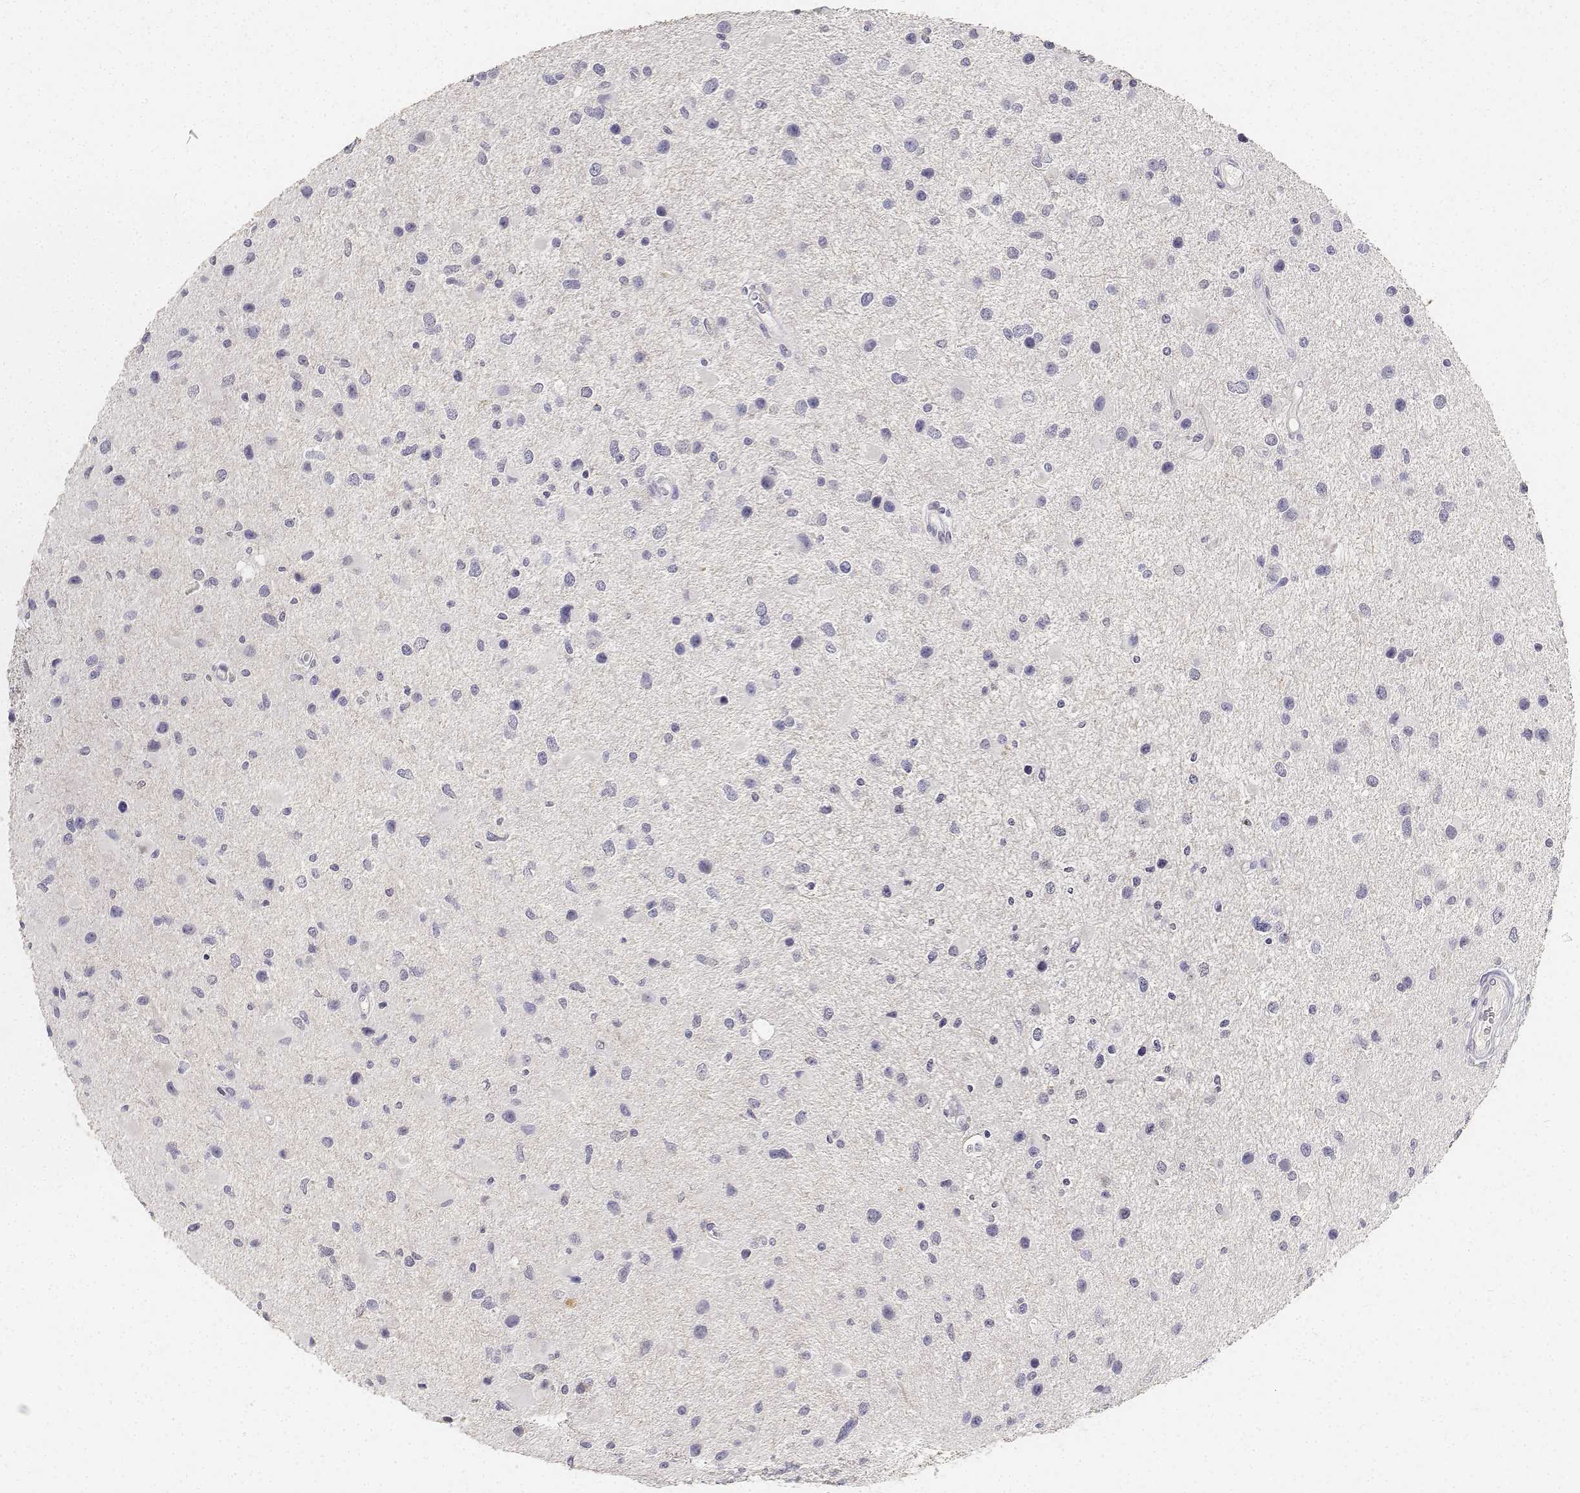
{"staining": {"intensity": "negative", "quantity": "none", "location": "none"}, "tissue": "glioma", "cell_type": "Tumor cells", "image_type": "cancer", "snomed": [{"axis": "morphology", "description": "Glioma, malignant, Low grade"}, {"axis": "topography", "description": "Brain"}], "caption": "Protein analysis of malignant low-grade glioma exhibits no significant staining in tumor cells.", "gene": "PAEP", "patient": {"sex": "female", "age": 32}}